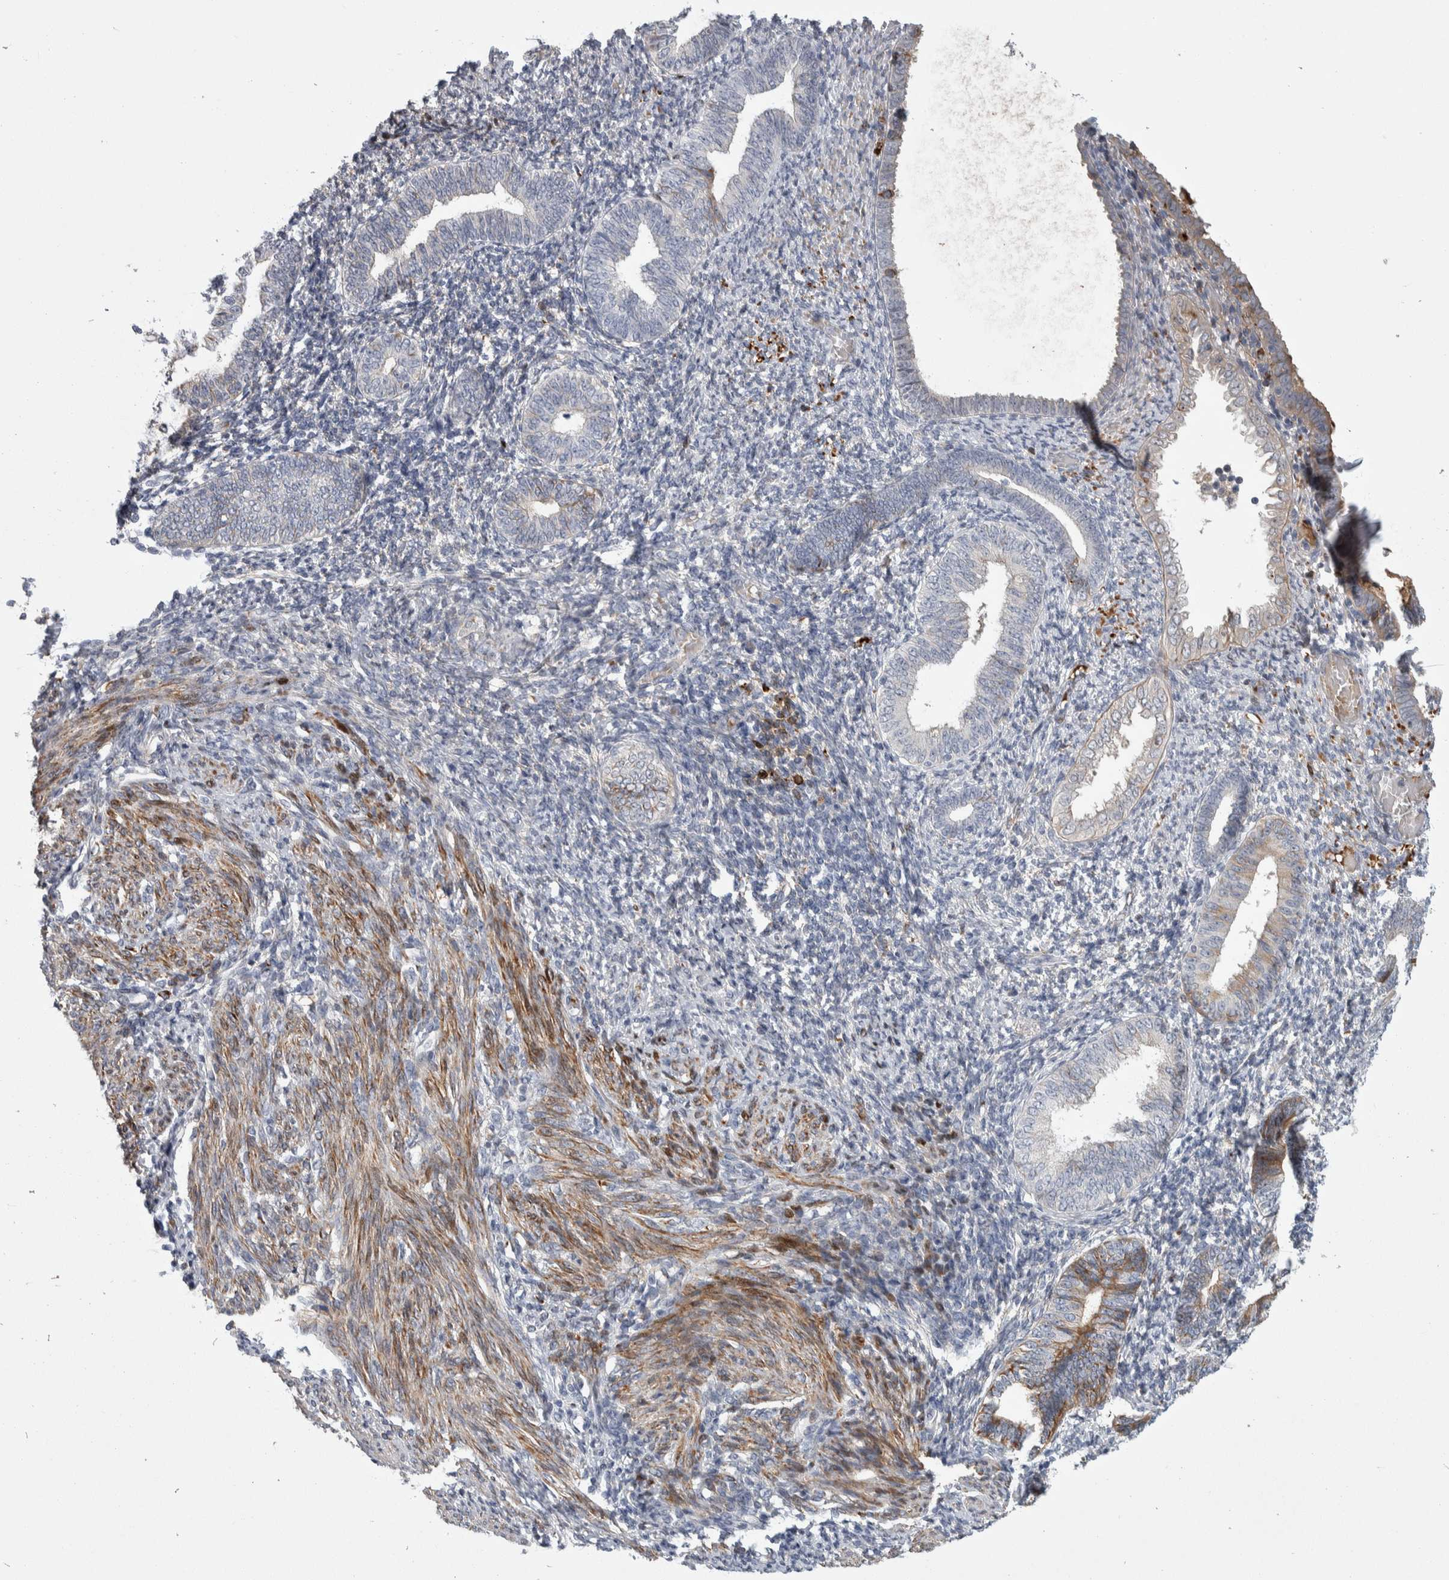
{"staining": {"intensity": "negative", "quantity": "none", "location": "none"}, "tissue": "endometrium", "cell_type": "Cells in endometrial stroma", "image_type": "normal", "snomed": [{"axis": "morphology", "description": "Normal tissue, NOS"}, {"axis": "topography", "description": "Endometrium"}], "caption": "Immunohistochemical staining of unremarkable human endometrium displays no significant expression in cells in endometrial stroma. (DAB immunohistochemistry, high magnification).", "gene": "PSMG3", "patient": {"sex": "female", "age": 66}}